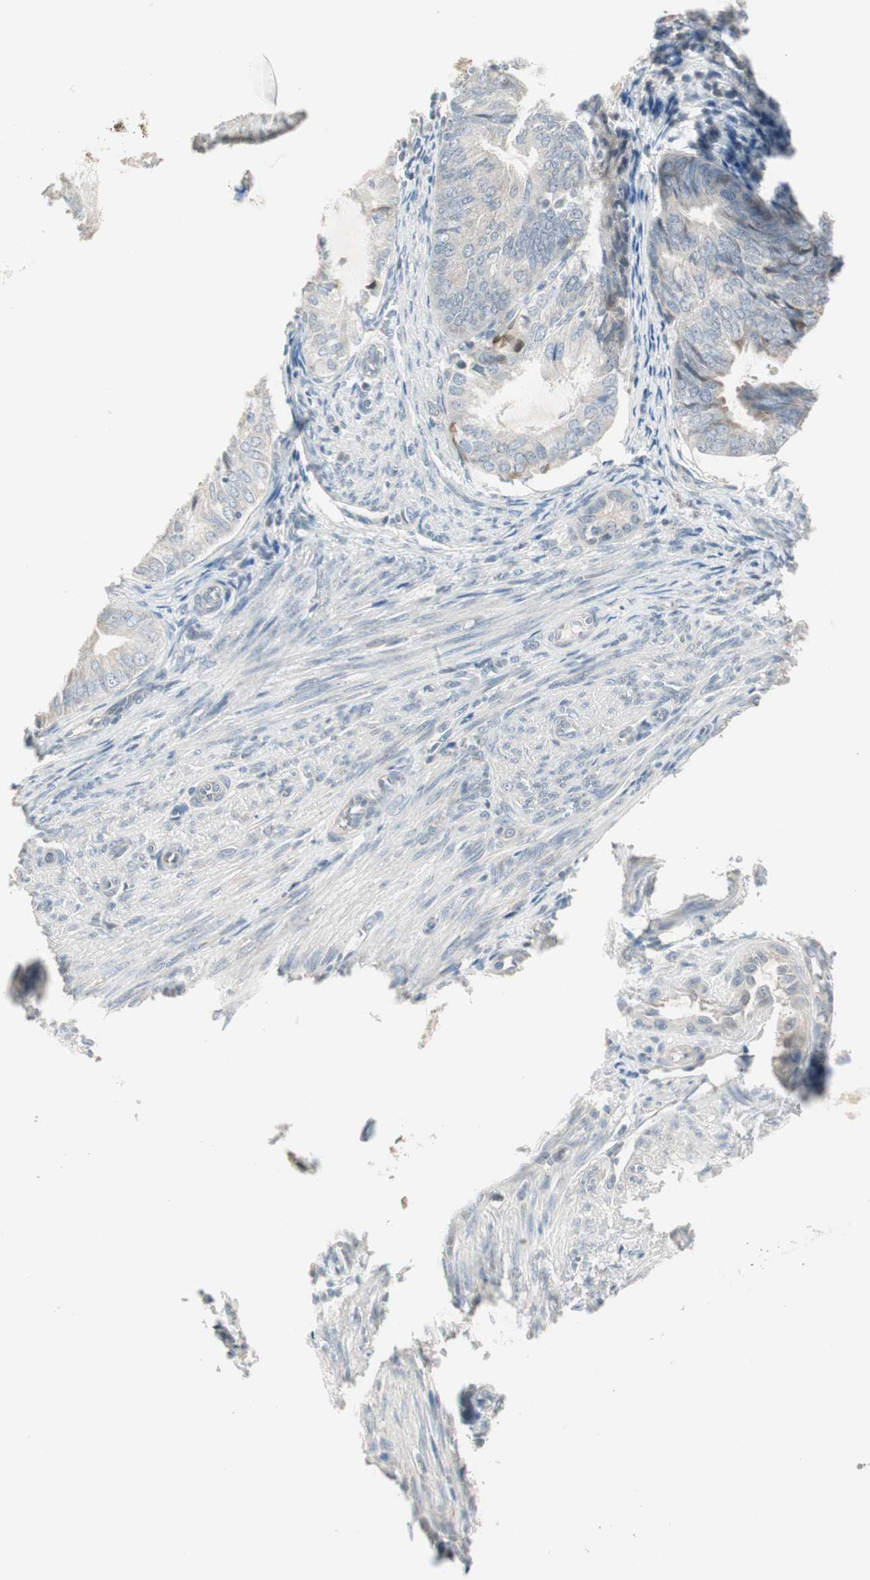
{"staining": {"intensity": "moderate", "quantity": "<25%", "location": "cytoplasmic/membranous"}, "tissue": "endometrial cancer", "cell_type": "Tumor cells", "image_type": "cancer", "snomed": [{"axis": "morphology", "description": "Adenocarcinoma, NOS"}, {"axis": "topography", "description": "Endometrium"}], "caption": "Endometrial cancer stained for a protein exhibits moderate cytoplasmic/membranous positivity in tumor cells.", "gene": "PDZK1", "patient": {"sex": "female", "age": 81}}